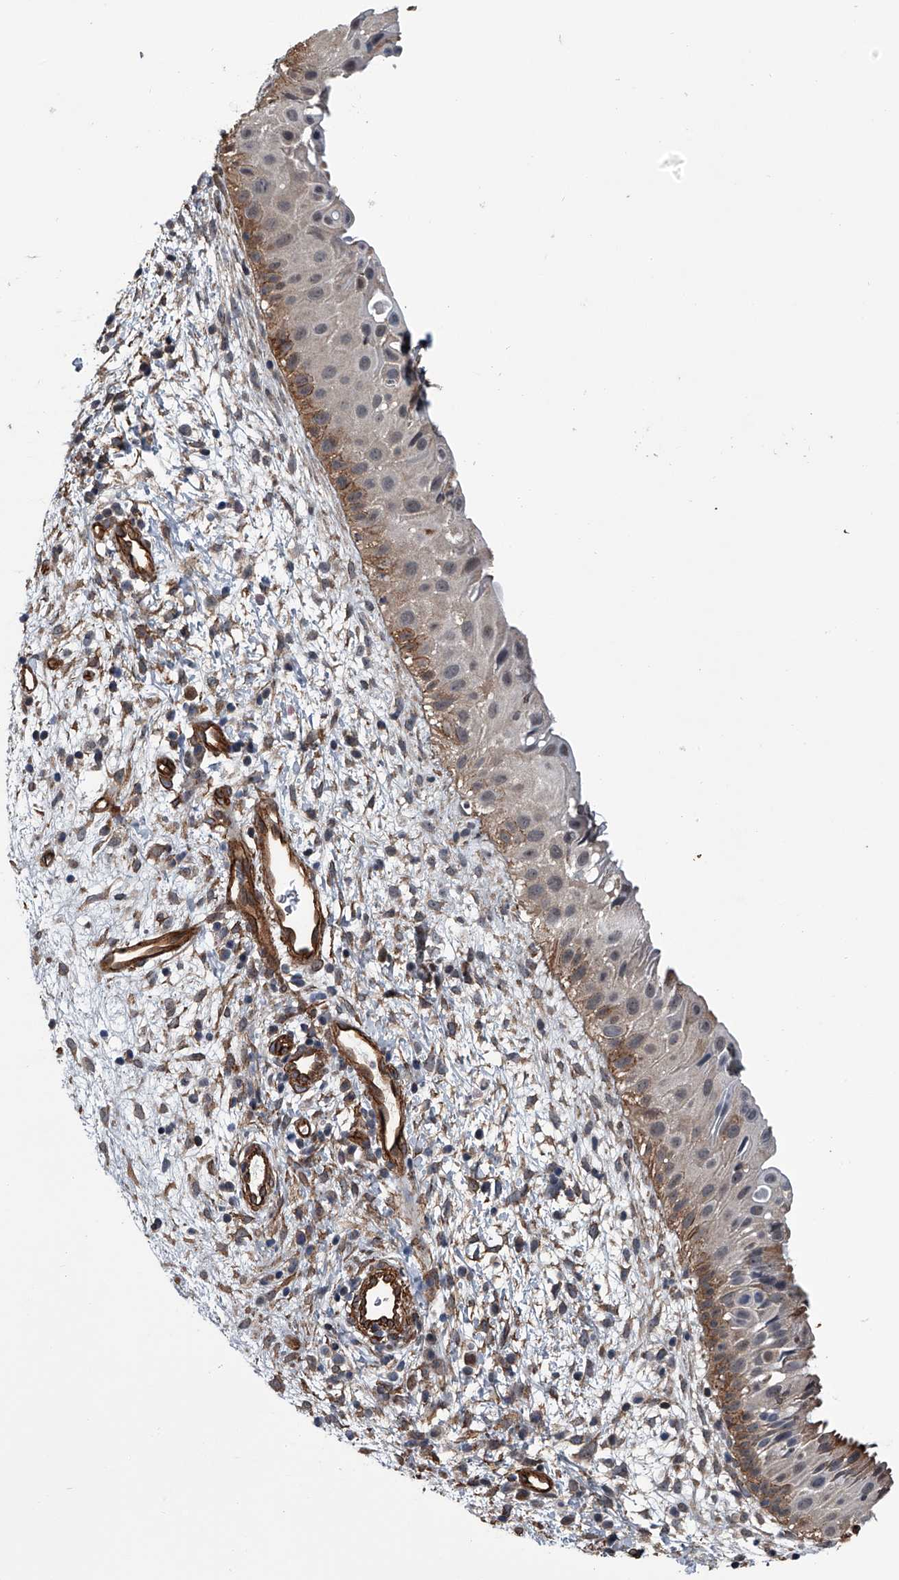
{"staining": {"intensity": "moderate", "quantity": ">75%", "location": "cytoplasmic/membranous"}, "tissue": "nasopharynx", "cell_type": "Respiratory epithelial cells", "image_type": "normal", "snomed": [{"axis": "morphology", "description": "Normal tissue, NOS"}, {"axis": "topography", "description": "Nasopharynx"}], "caption": "Protein expression analysis of unremarkable human nasopharynx reveals moderate cytoplasmic/membranous expression in approximately >75% of respiratory epithelial cells. Nuclei are stained in blue.", "gene": "LDLRAD2", "patient": {"sex": "male", "age": 22}}